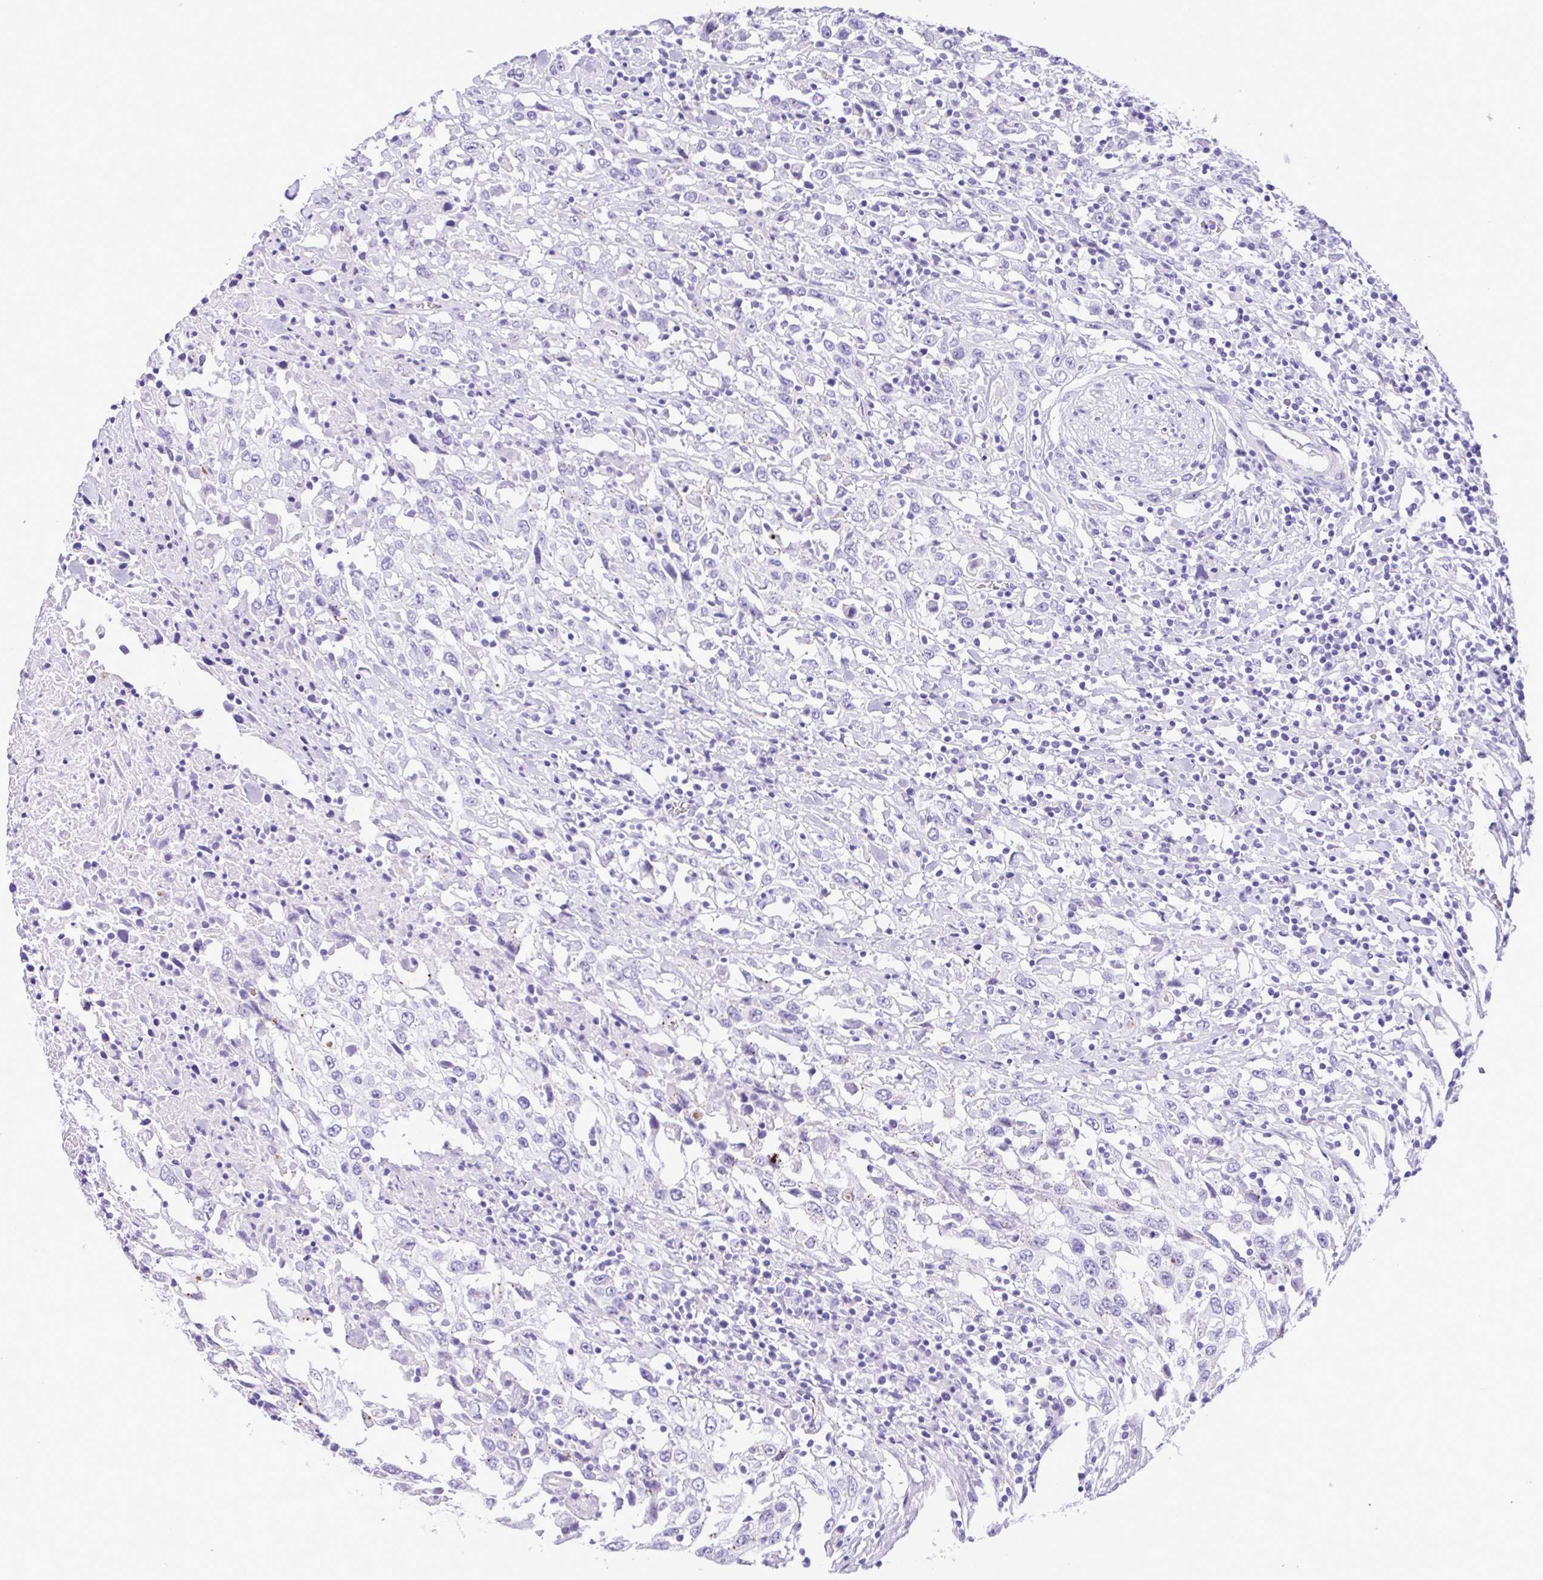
{"staining": {"intensity": "negative", "quantity": "none", "location": "none"}, "tissue": "urothelial cancer", "cell_type": "Tumor cells", "image_type": "cancer", "snomed": [{"axis": "morphology", "description": "Urothelial carcinoma, High grade"}, {"axis": "topography", "description": "Urinary bladder"}], "caption": "This photomicrograph is of urothelial carcinoma (high-grade) stained with immunohistochemistry (IHC) to label a protein in brown with the nuclei are counter-stained blue. There is no staining in tumor cells.", "gene": "OVGP1", "patient": {"sex": "male", "age": 61}}